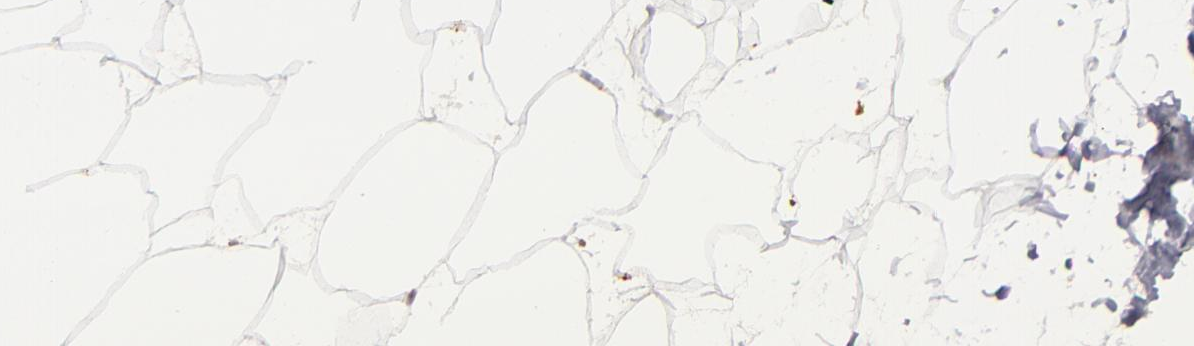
{"staining": {"intensity": "negative", "quantity": "none", "location": "none"}, "tissue": "adipose tissue", "cell_type": "Adipocytes", "image_type": "normal", "snomed": [{"axis": "morphology", "description": "Normal tissue, NOS"}, {"axis": "morphology", "description": "Duct carcinoma"}, {"axis": "topography", "description": "Breast"}, {"axis": "topography", "description": "Adipose tissue"}], "caption": "The histopathology image displays no staining of adipocytes in benign adipose tissue.", "gene": "TRAF1", "patient": {"sex": "female", "age": 37}}